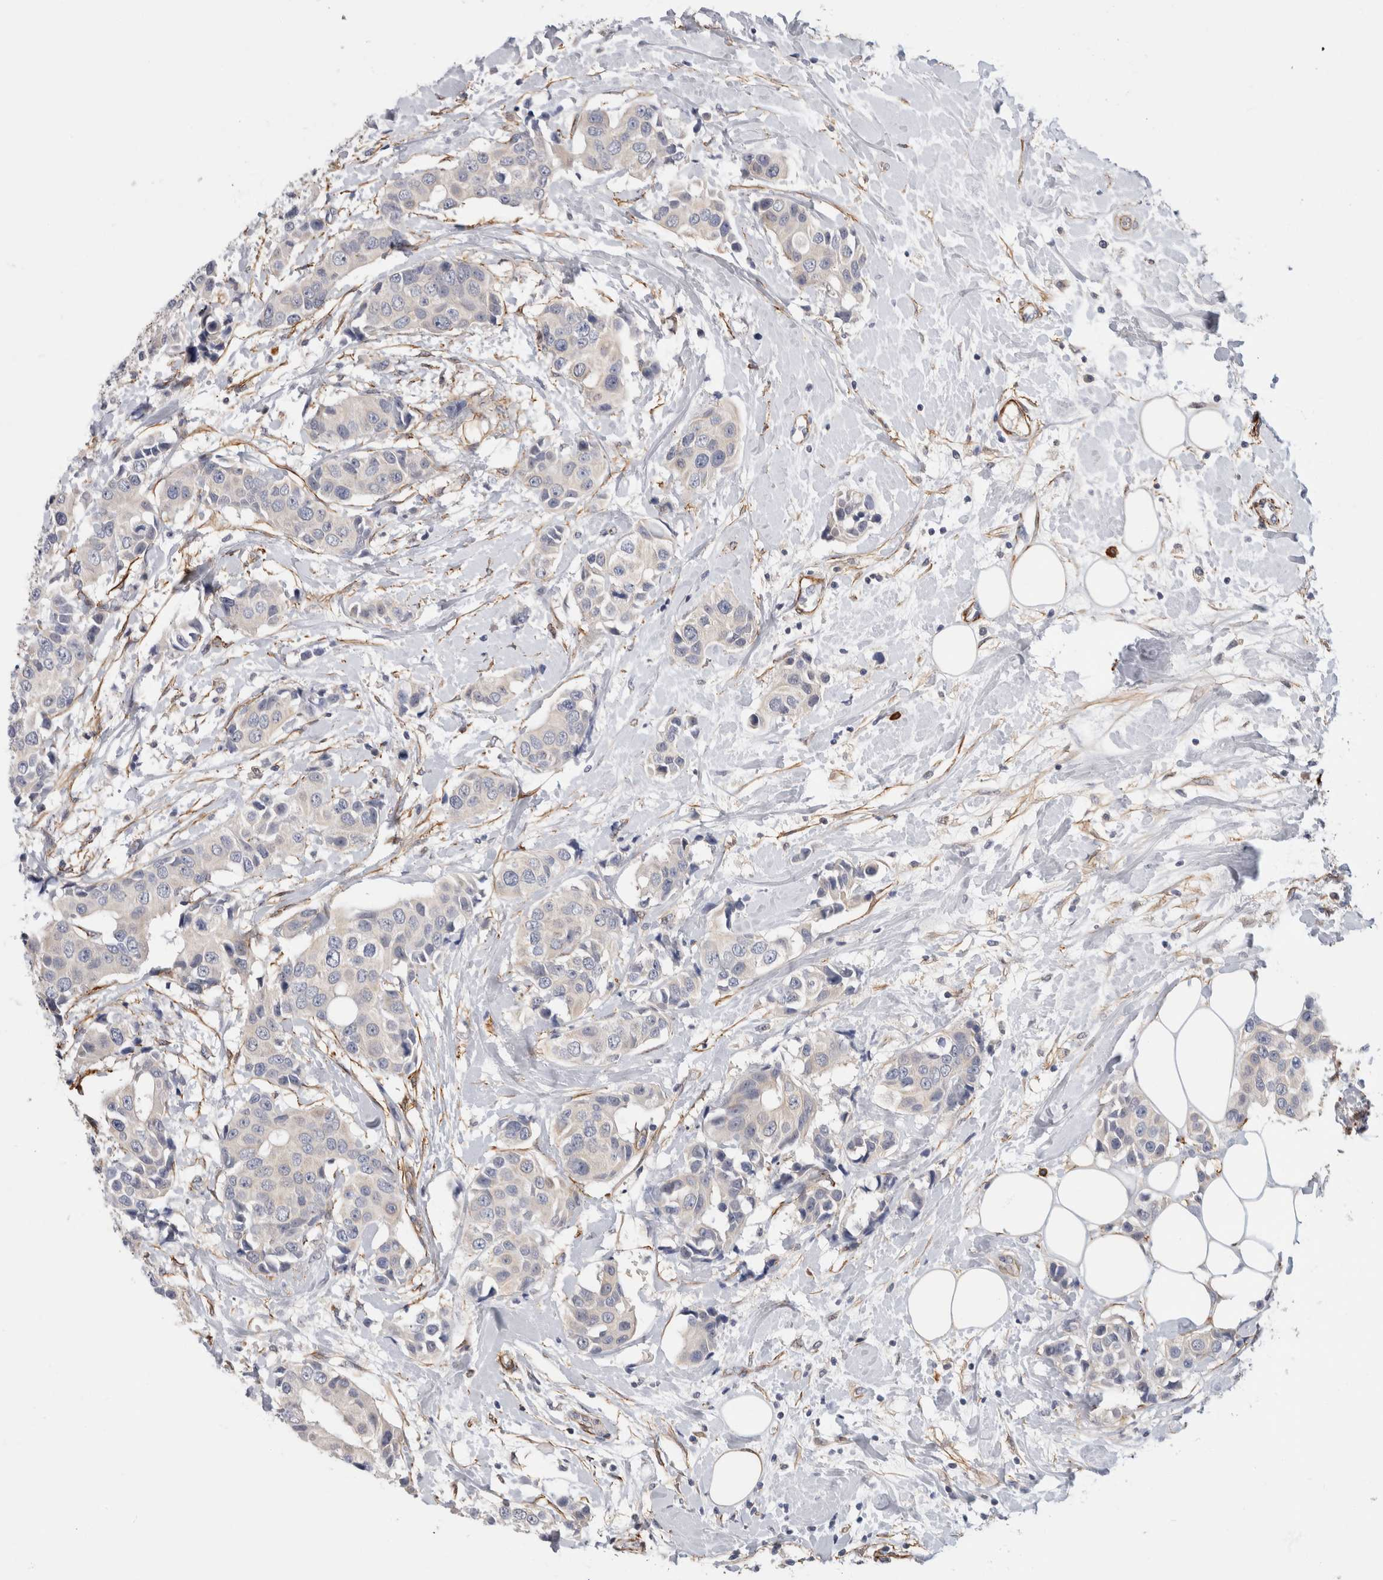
{"staining": {"intensity": "negative", "quantity": "none", "location": "none"}, "tissue": "breast cancer", "cell_type": "Tumor cells", "image_type": "cancer", "snomed": [{"axis": "morphology", "description": "Normal tissue, NOS"}, {"axis": "morphology", "description": "Duct carcinoma"}, {"axis": "topography", "description": "Breast"}], "caption": "Image shows no significant protein staining in tumor cells of breast cancer. The staining is performed using DAB brown chromogen with nuclei counter-stained in using hematoxylin.", "gene": "PGM1", "patient": {"sex": "female", "age": 39}}